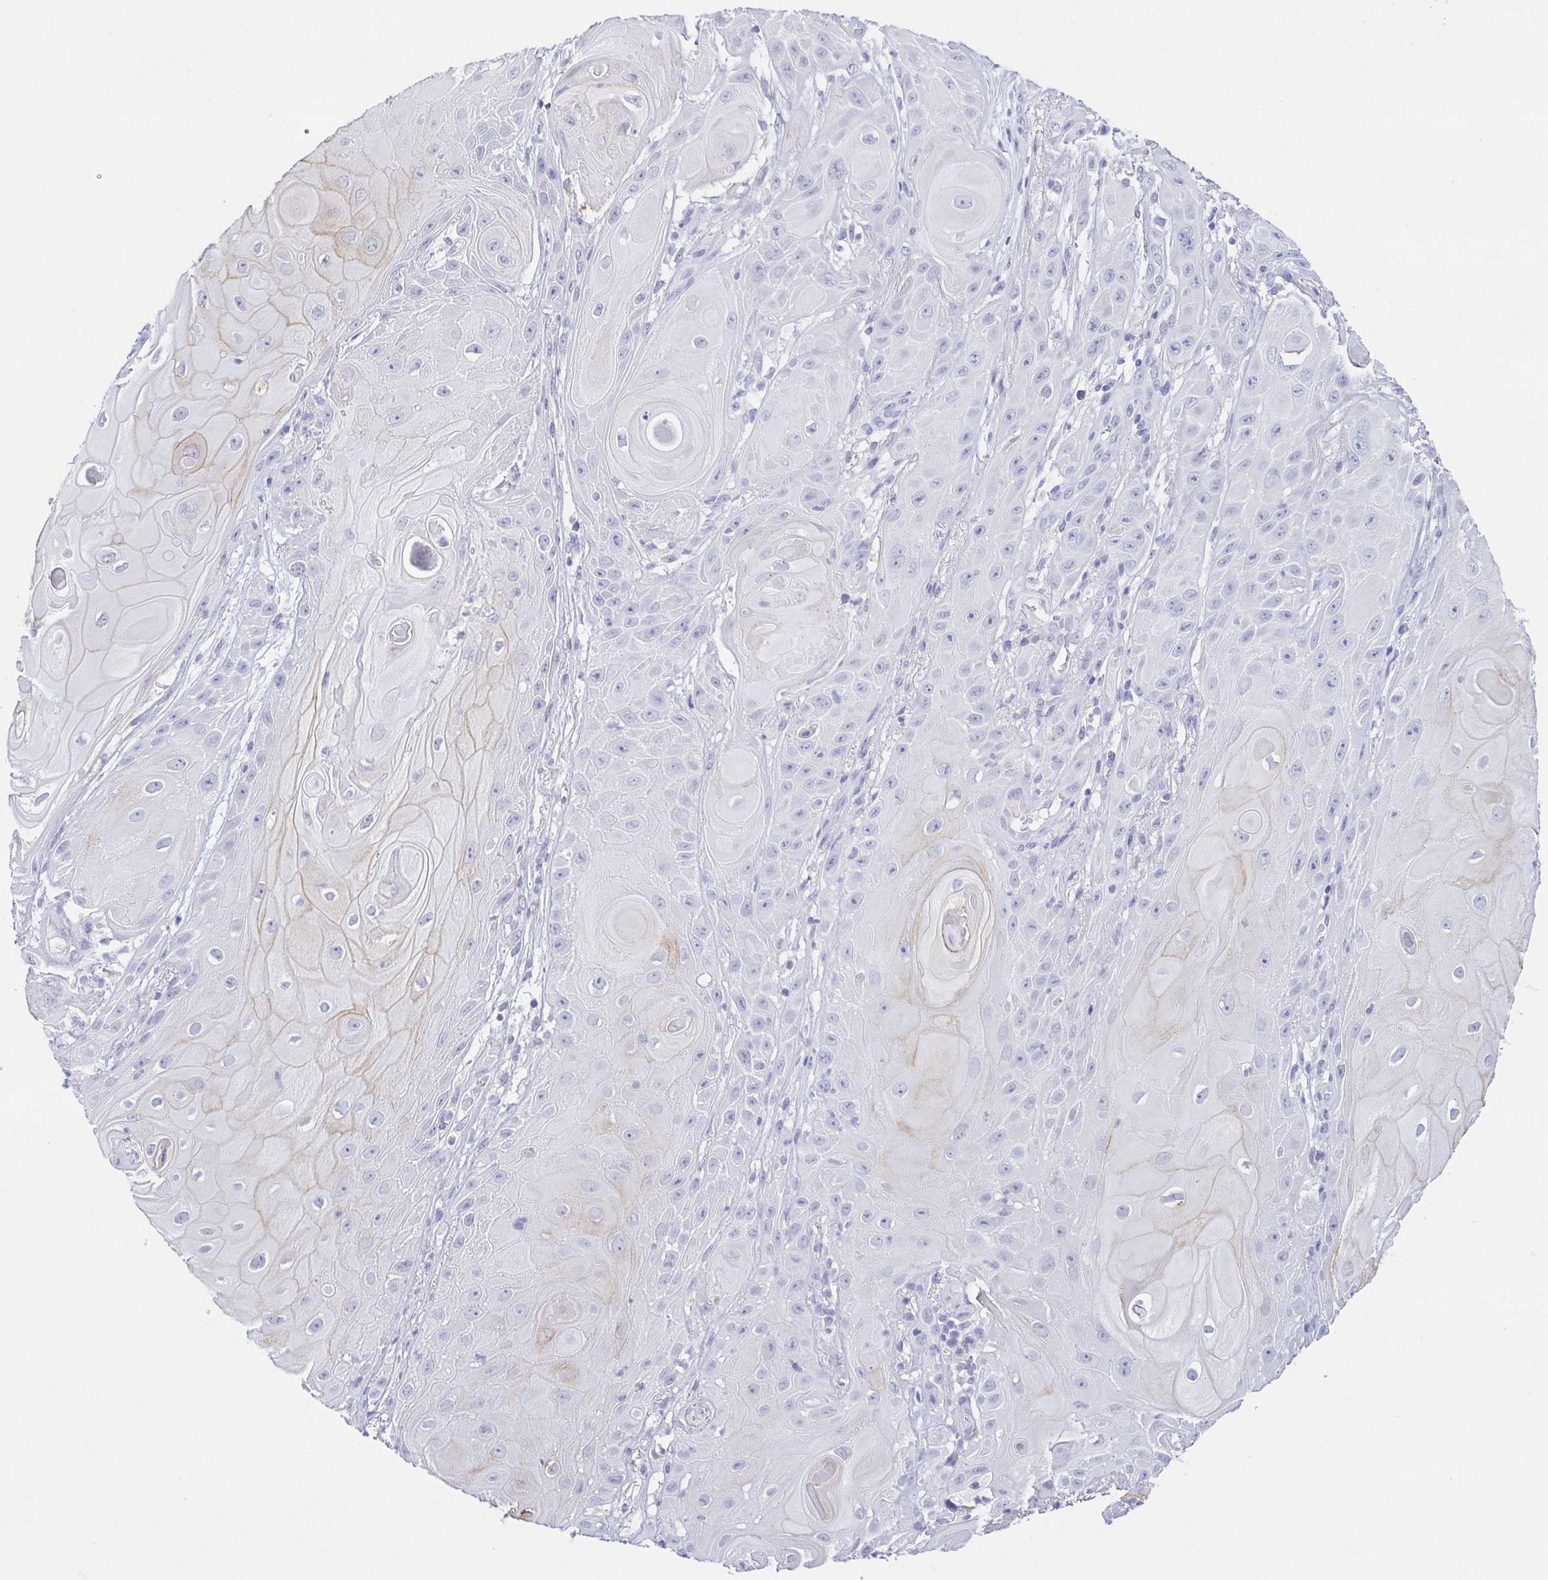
{"staining": {"intensity": "negative", "quantity": "none", "location": "none"}, "tissue": "skin cancer", "cell_type": "Tumor cells", "image_type": "cancer", "snomed": [{"axis": "morphology", "description": "Squamous cell carcinoma, NOS"}, {"axis": "topography", "description": "Skin"}], "caption": "Immunohistochemistry (IHC) of human squamous cell carcinoma (skin) demonstrates no positivity in tumor cells.", "gene": "HAPLN2", "patient": {"sex": "male", "age": 62}}